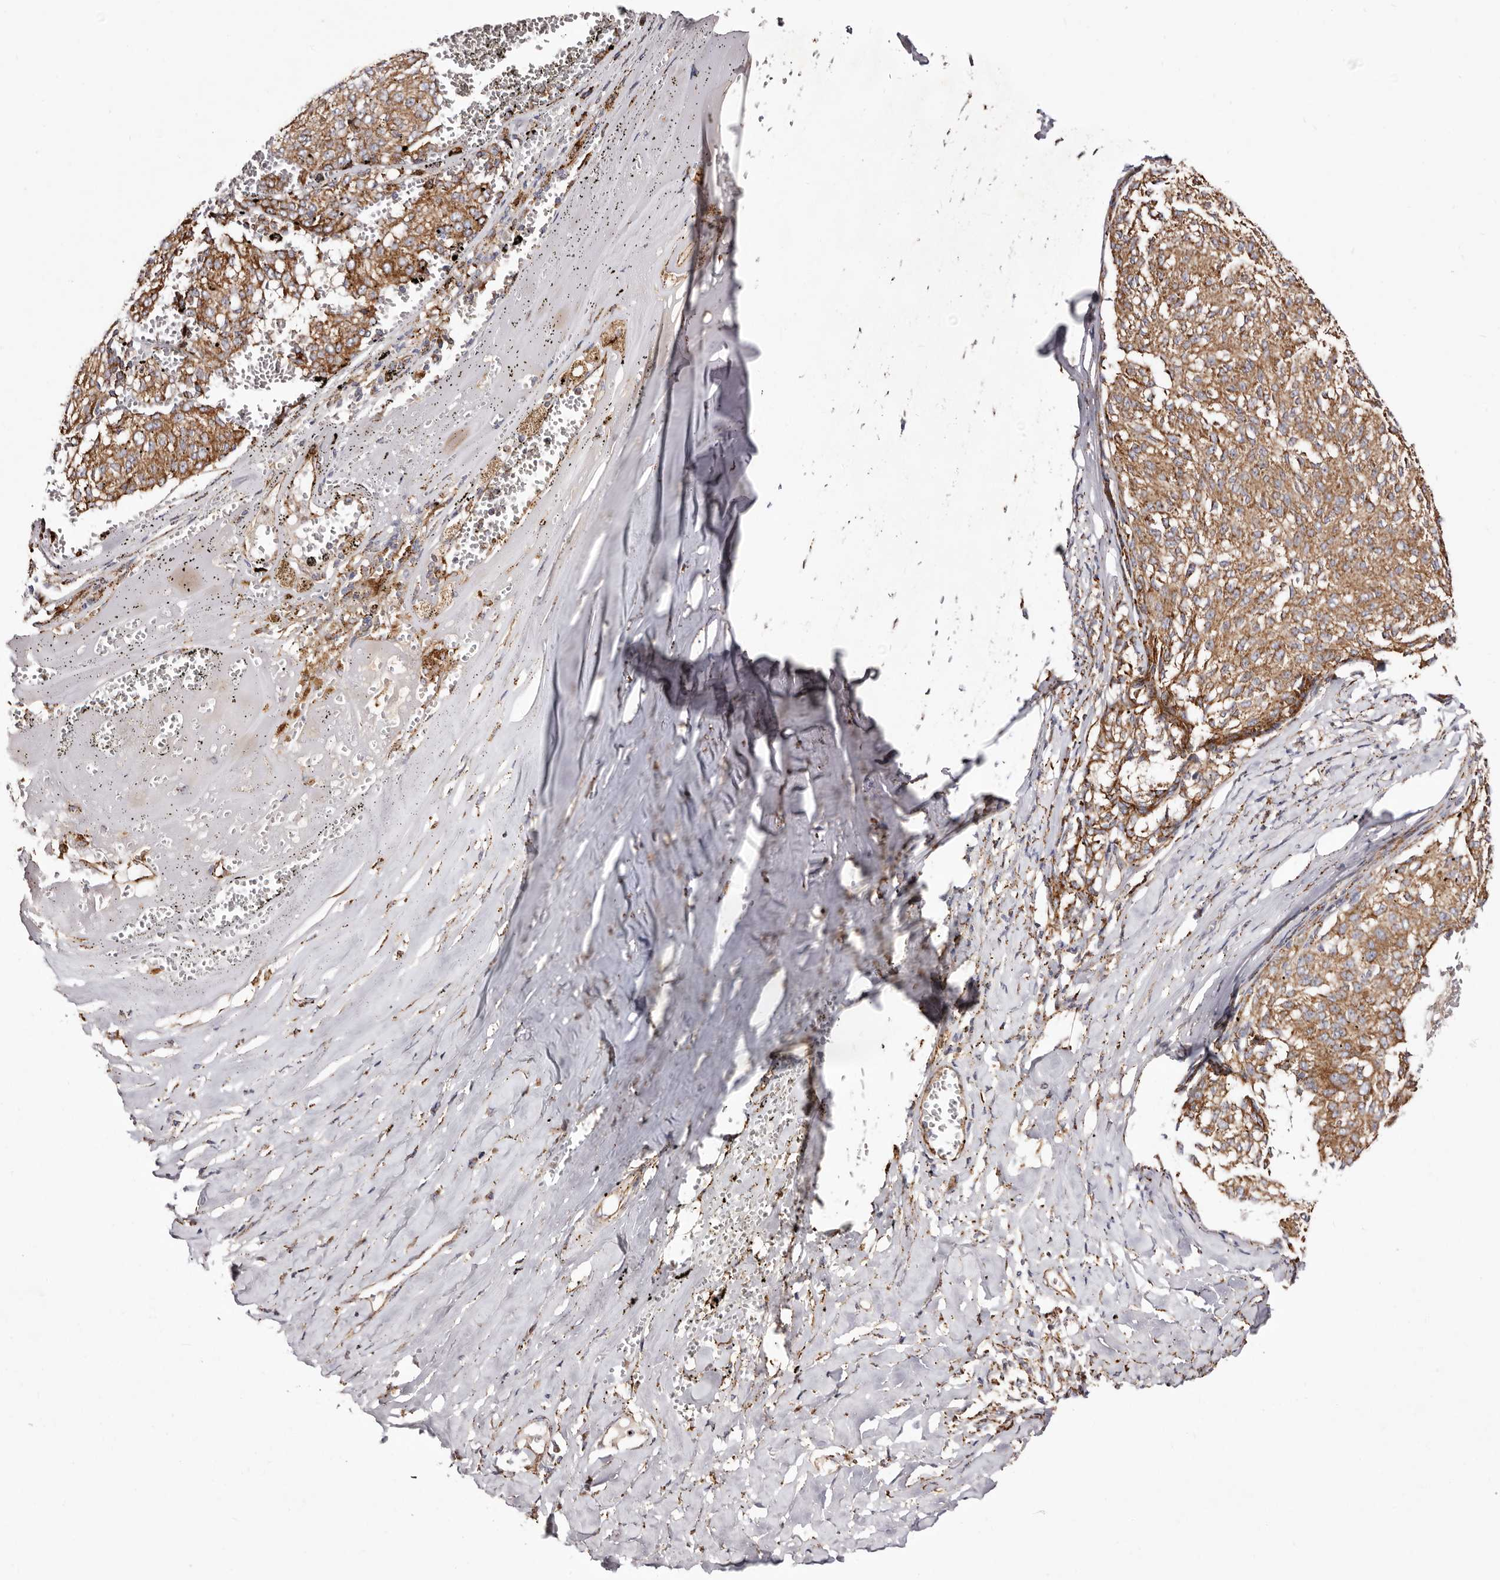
{"staining": {"intensity": "moderate", "quantity": ">75%", "location": "cytoplasmic/membranous"}, "tissue": "melanoma", "cell_type": "Tumor cells", "image_type": "cancer", "snomed": [{"axis": "morphology", "description": "Malignant melanoma, NOS"}, {"axis": "topography", "description": "Skin"}], "caption": "This is an image of immunohistochemistry (IHC) staining of malignant melanoma, which shows moderate staining in the cytoplasmic/membranous of tumor cells.", "gene": "LUZP1", "patient": {"sex": "female", "age": 72}}